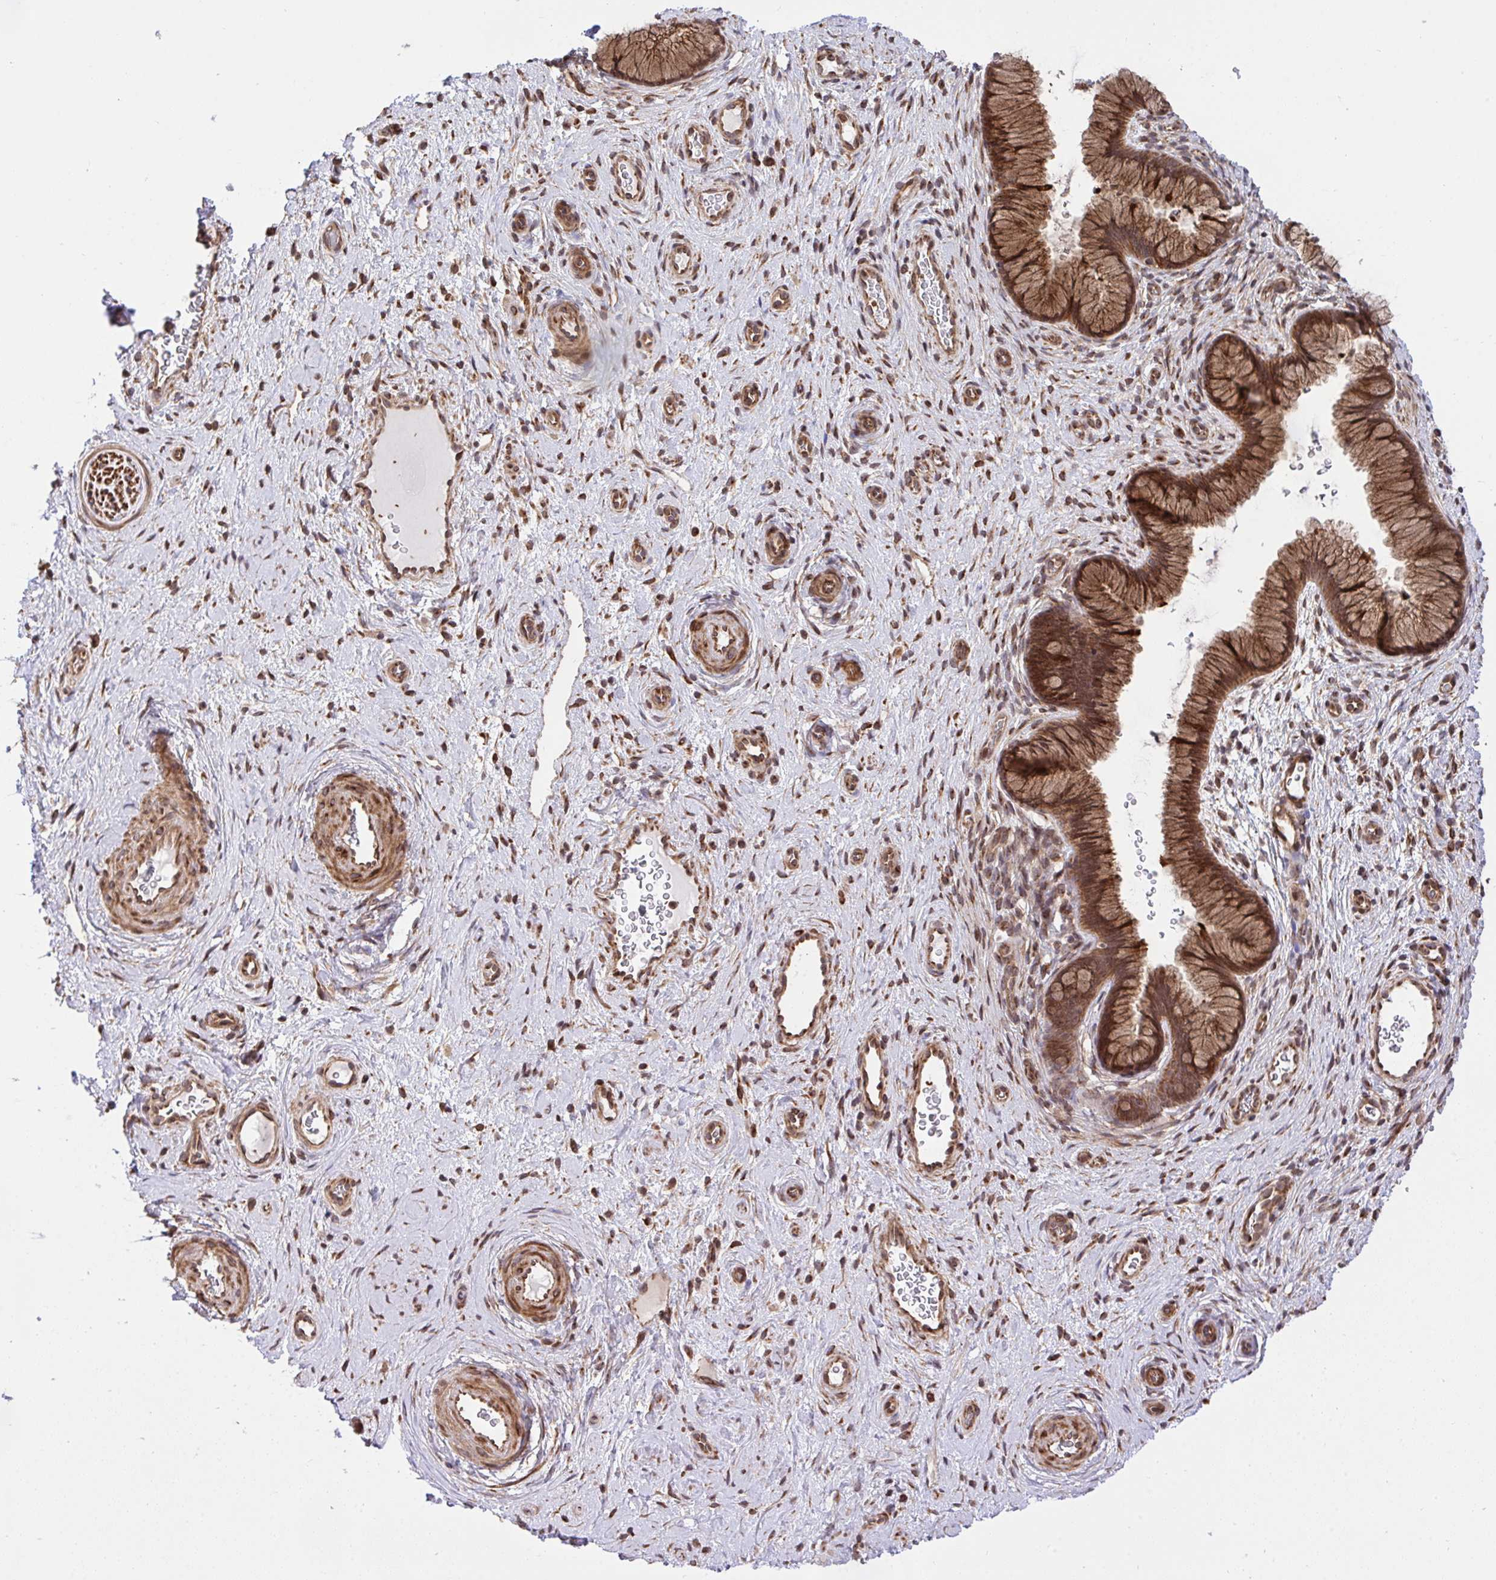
{"staining": {"intensity": "strong", "quantity": ">75%", "location": "cytoplasmic/membranous"}, "tissue": "cervix", "cell_type": "Glandular cells", "image_type": "normal", "snomed": [{"axis": "morphology", "description": "Normal tissue, NOS"}, {"axis": "topography", "description": "Cervix"}], "caption": "Immunohistochemistry micrograph of normal cervix stained for a protein (brown), which shows high levels of strong cytoplasmic/membranous positivity in approximately >75% of glandular cells.", "gene": "ERI1", "patient": {"sex": "female", "age": 34}}